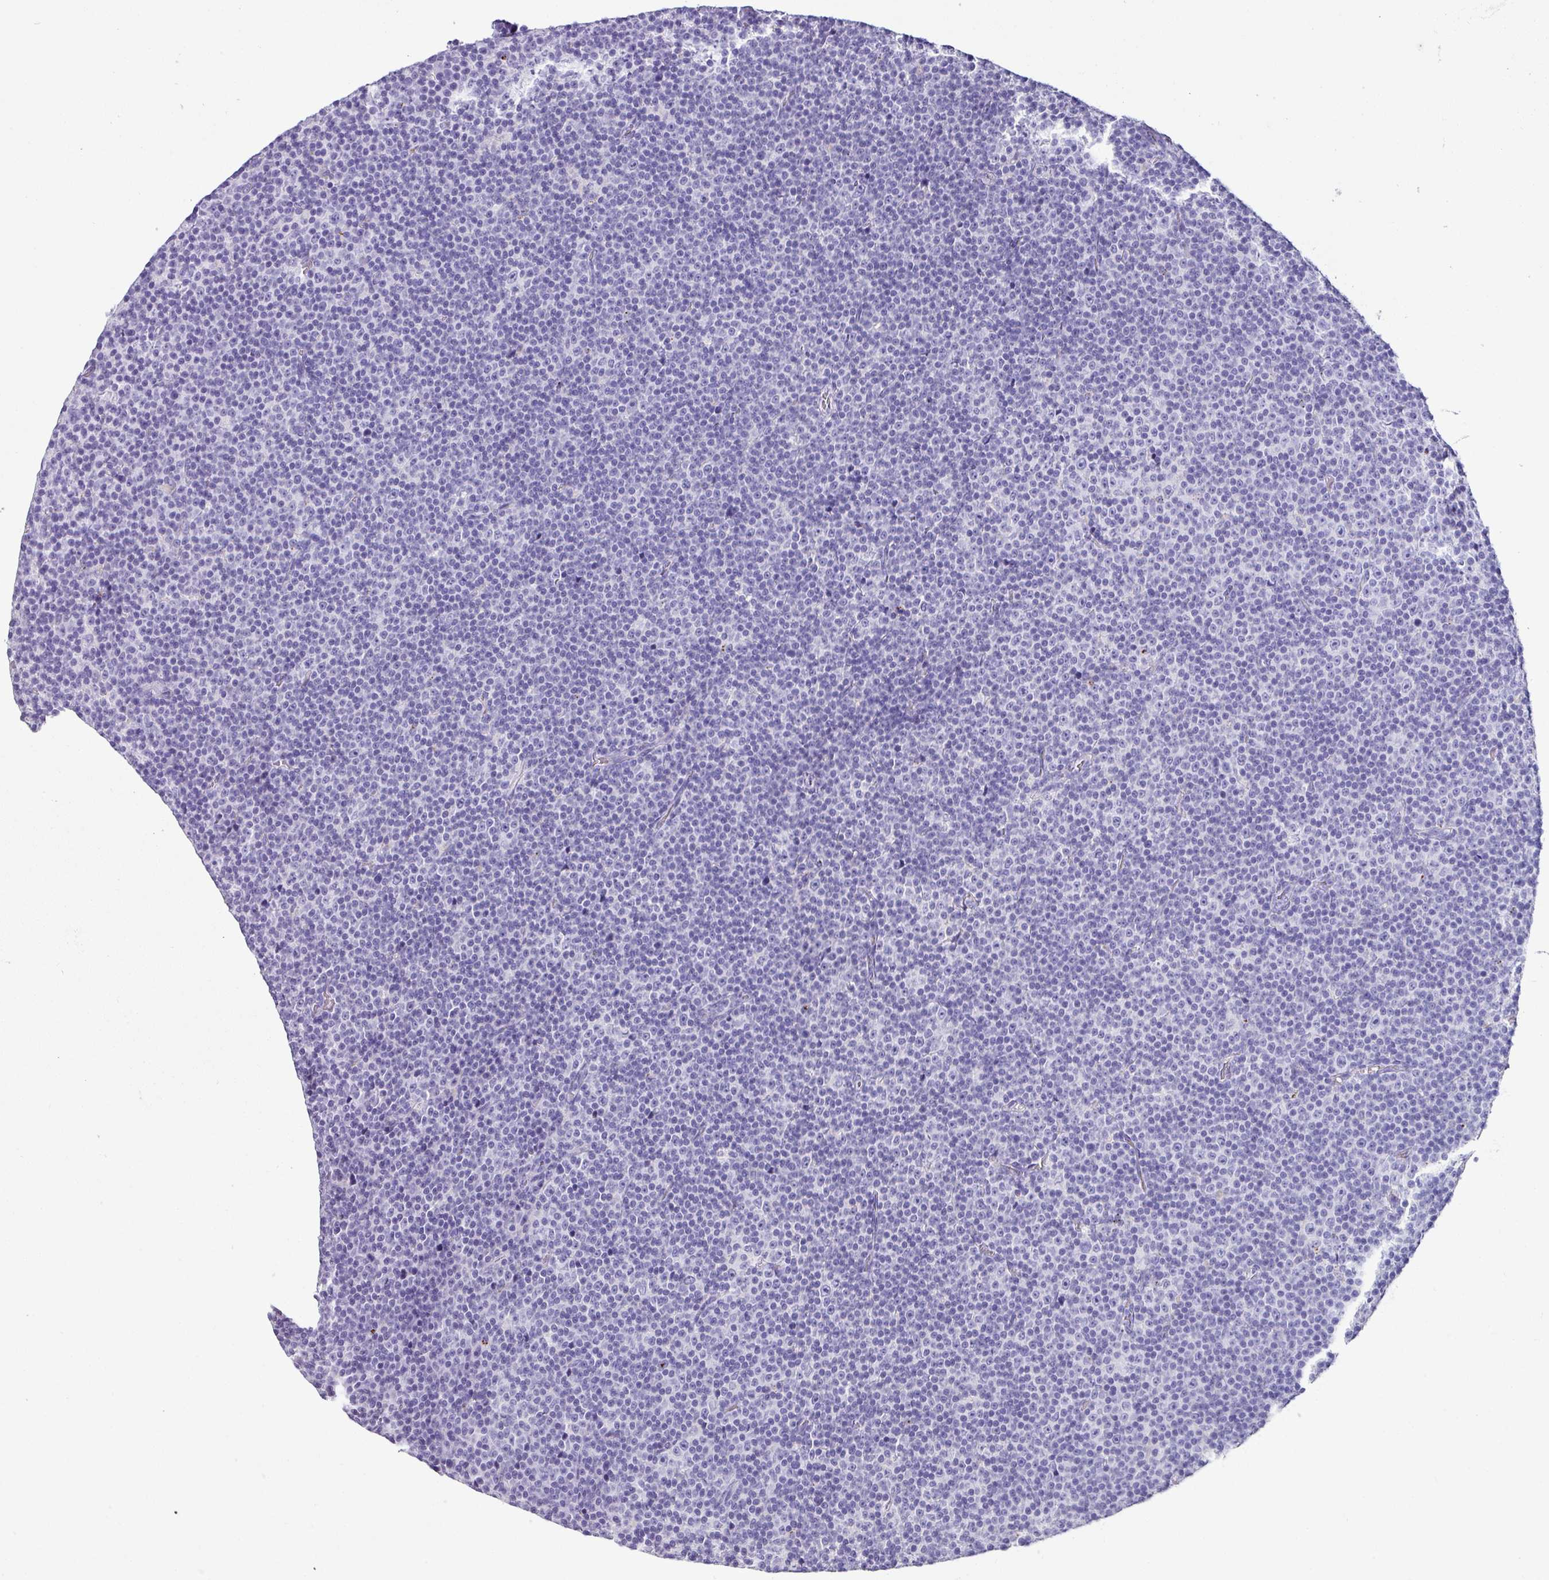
{"staining": {"intensity": "negative", "quantity": "none", "location": "none"}, "tissue": "lymphoma", "cell_type": "Tumor cells", "image_type": "cancer", "snomed": [{"axis": "morphology", "description": "Malignant lymphoma, non-Hodgkin's type, Low grade"}, {"axis": "topography", "description": "Lymph node"}], "caption": "The micrograph exhibits no significant positivity in tumor cells of lymphoma.", "gene": "NAPSA", "patient": {"sex": "female", "age": 67}}